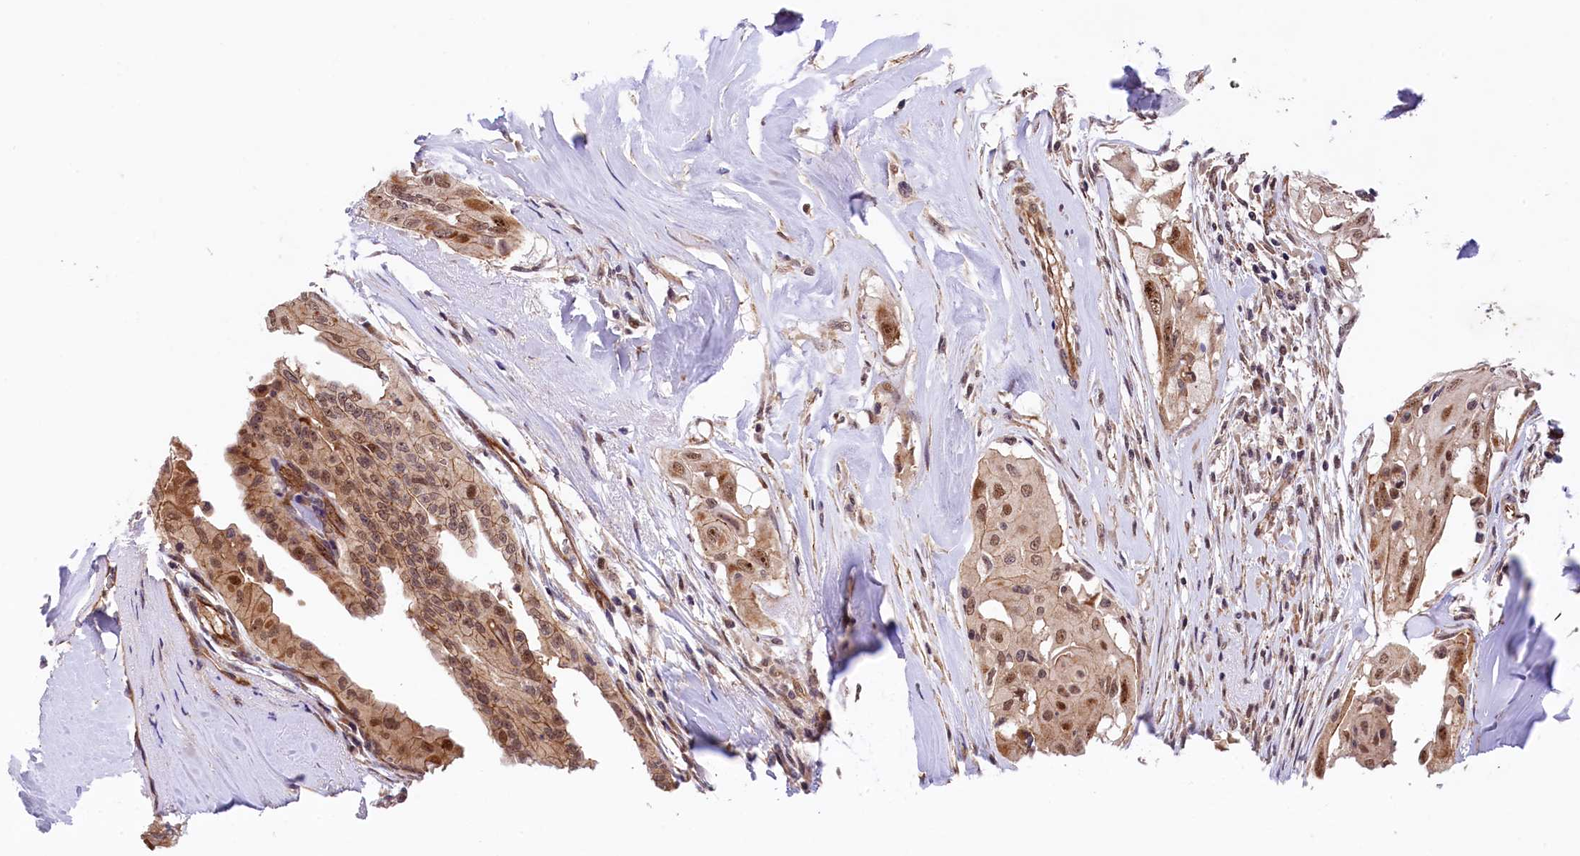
{"staining": {"intensity": "moderate", "quantity": ">75%", "location": "cytoplasmic/membranous"}, "tissue": "thyroid cancer", "cell_type": "Tumor cells", "image_type": "cancer", "snomed": [{"axis": "morphology", "description": "Papillary adenocarcinoma, NOS"}, {"axis": "topography", "description": "Thyroid gland"}], "caption": "IHC image of human thyroid cancer (papillary adenocarcinoma) stained for a protein (brown), which displays medium levels of moderate cytoplasmic/membranous positivity in about >75% of tumor cells.", "gene": "ARL14EP", "patient": {"sex": "female", "age": 59}}